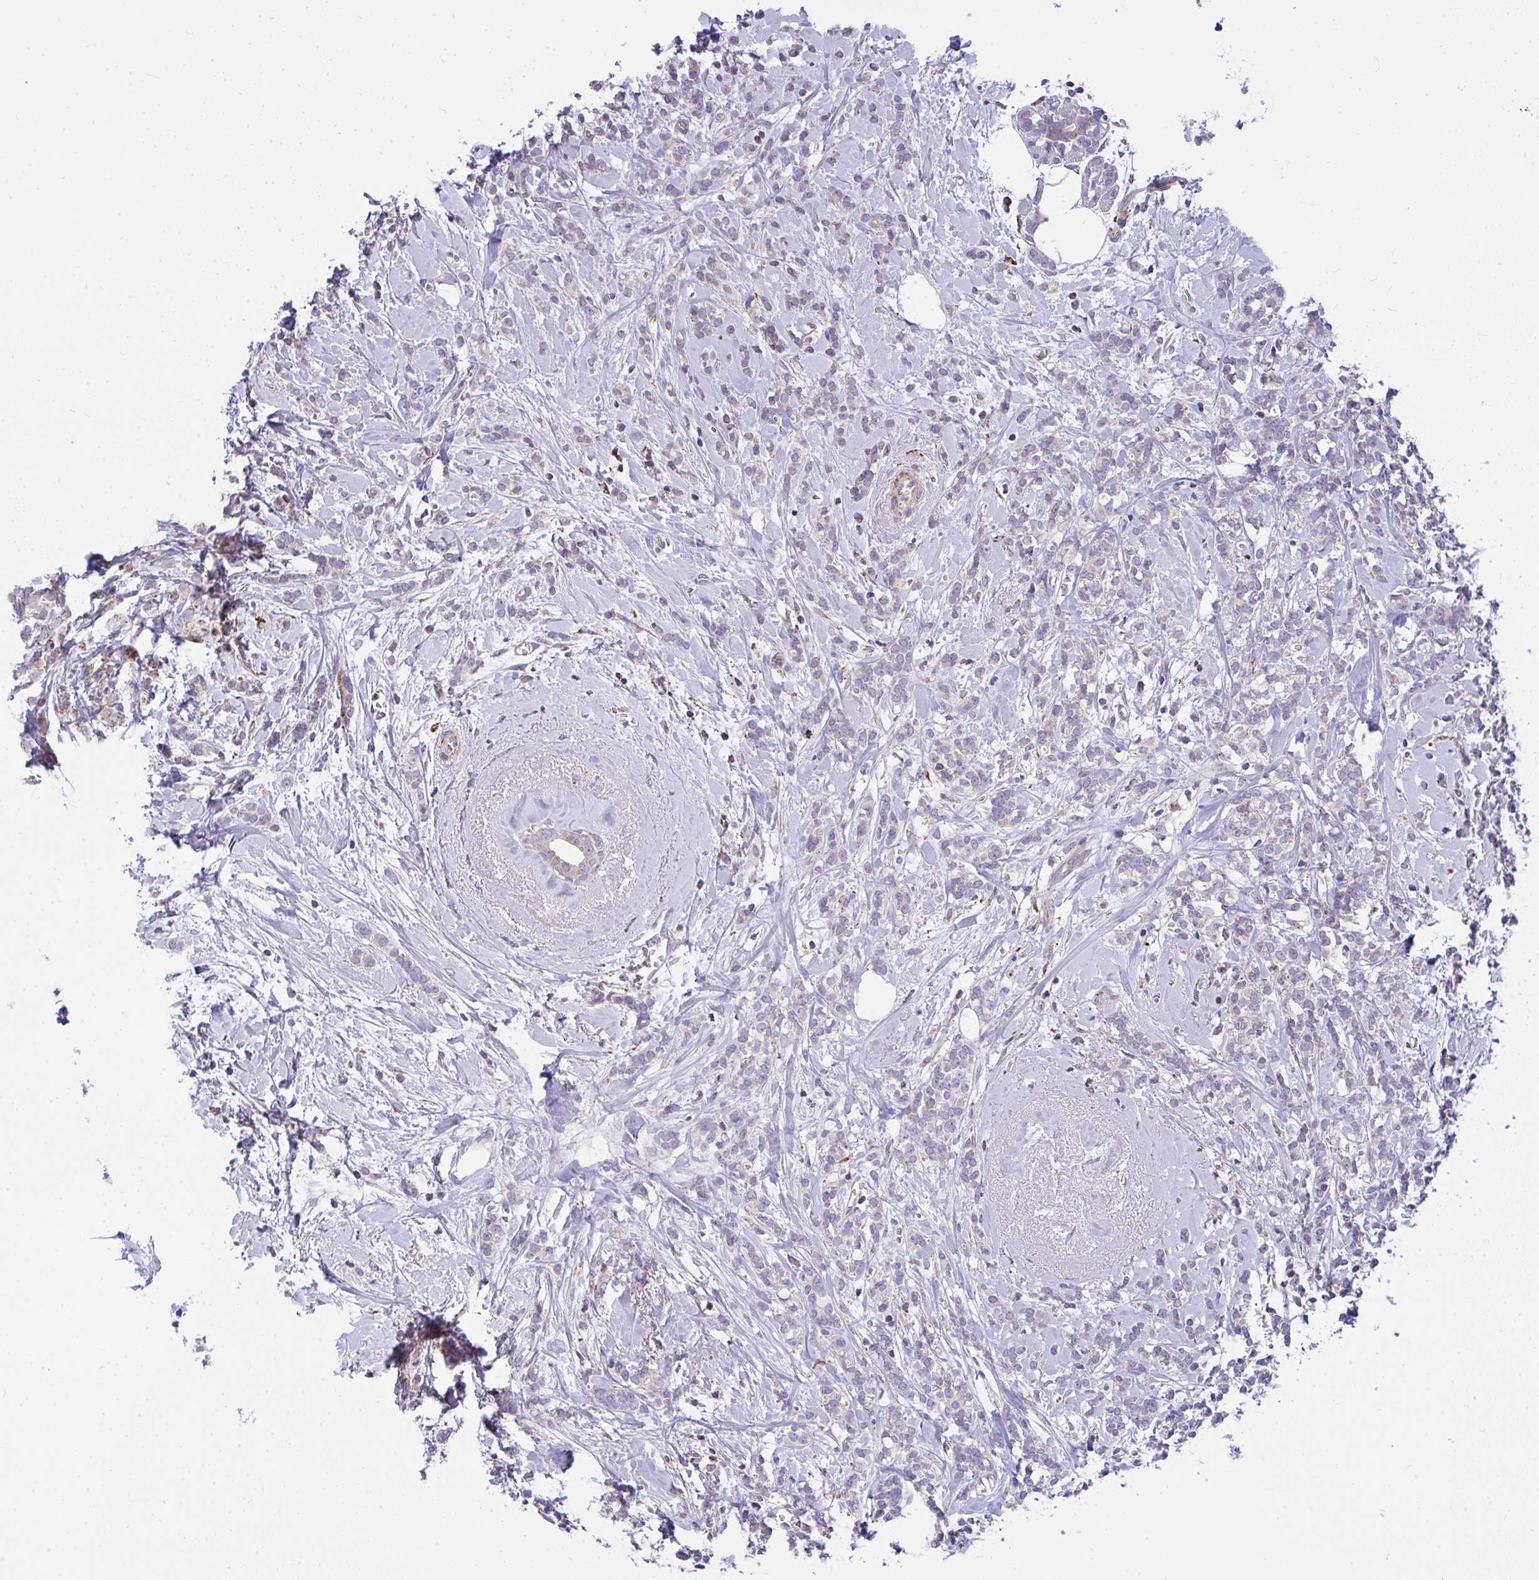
{"staining": {"intensity": "negative", "quantity": "none", "location": "none"}, "tissue": "breast cancer", "cell_type": "Tumor cells", "image_type": "cancer", "snomed": [{"axis": "morphology", "description": "Lobular carcinoma"}, {"axis": "topography", "description": "Breast"}], "caption": "High magnification brightfield microscopy of lobular carcinoma (breast) stained with DAB (brown) and counterstained with hematoxylin (blue): tumor cells show no significant staining.", "gene": "SRRM4", "patient": {"sex": "female", "age": 59}}